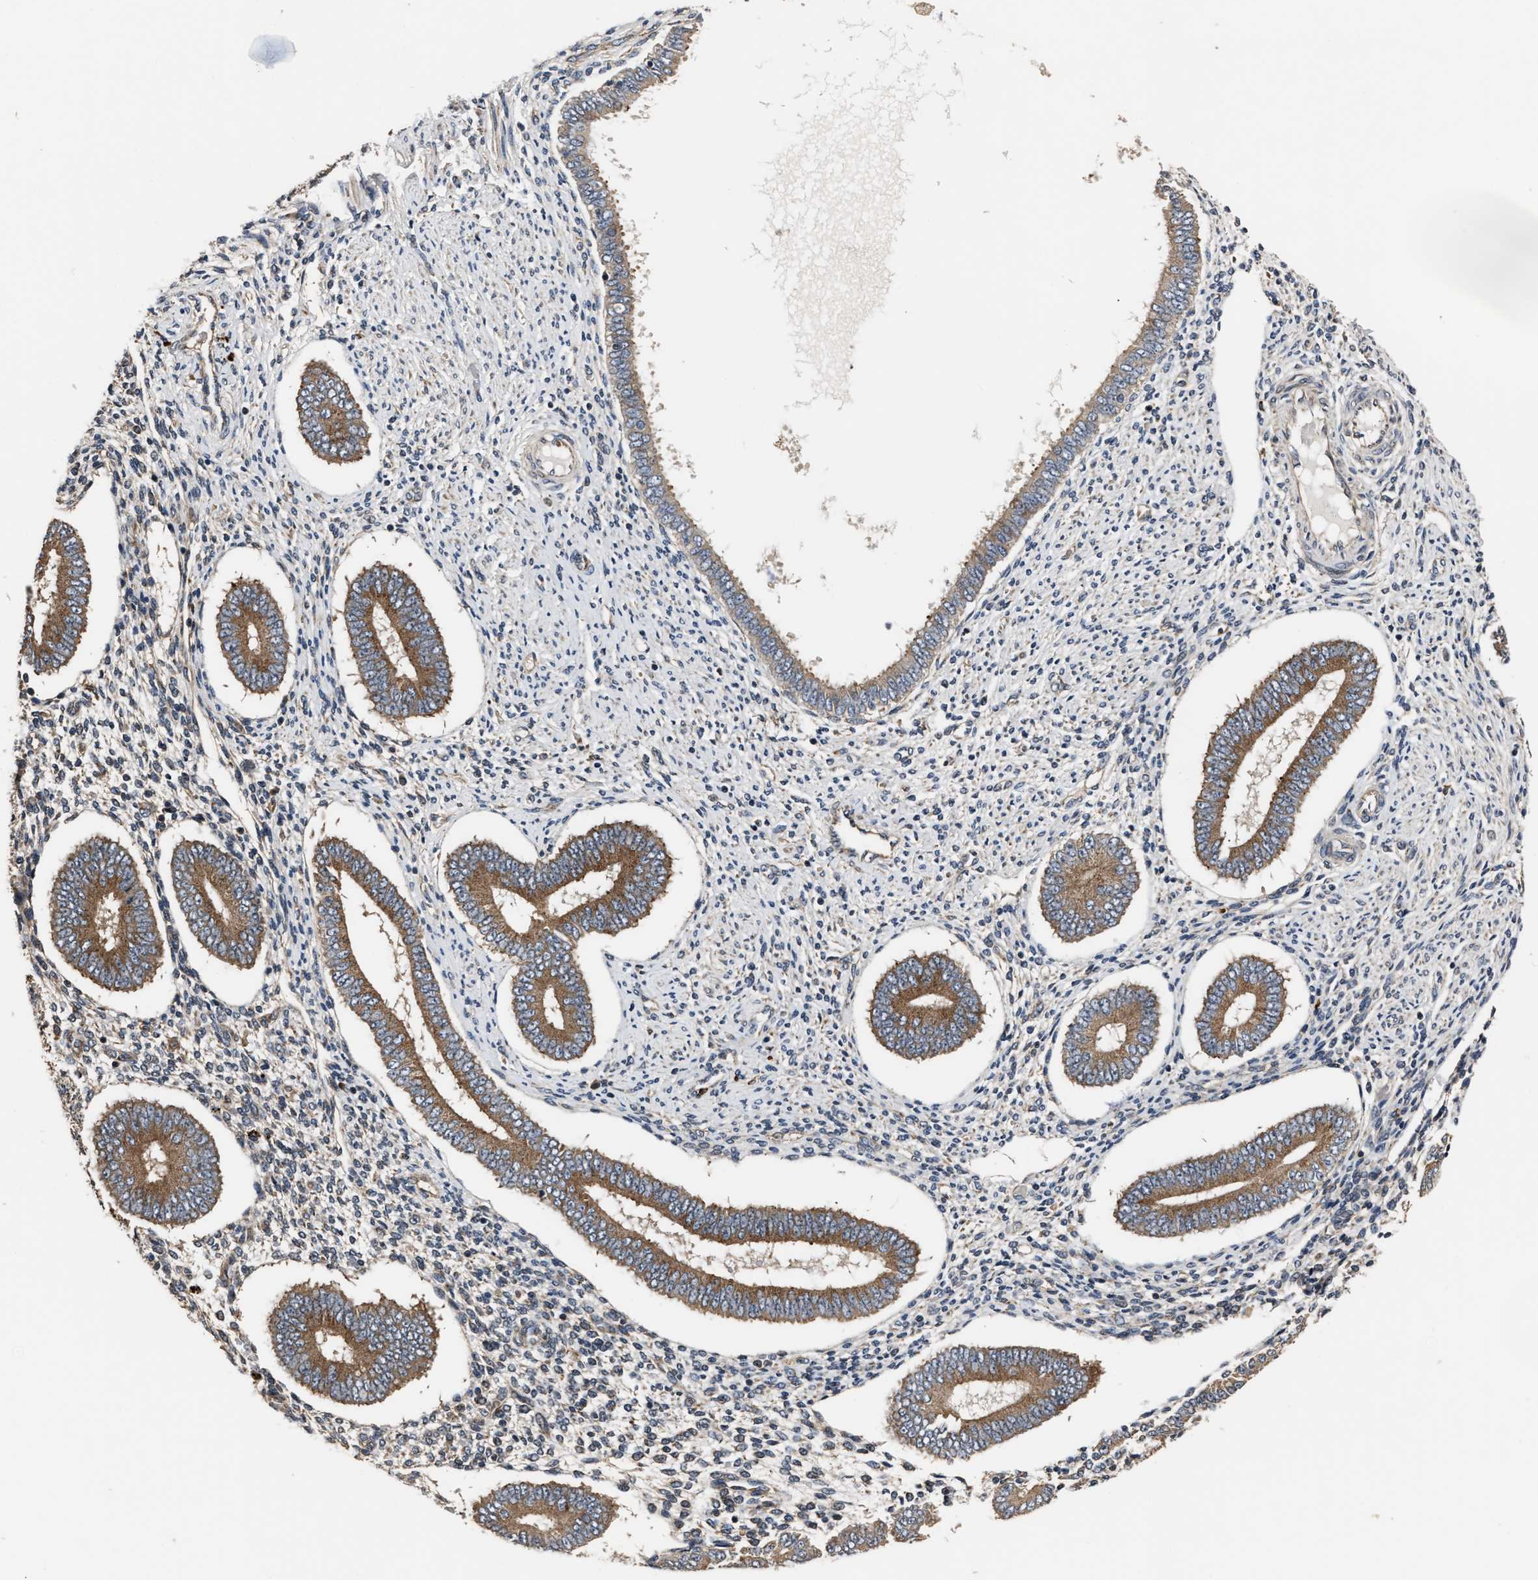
{"staining": {"intensity": "weak", "quantity": "25%-75%", "location": "cytoplasmic/membranous"}, "tissue": "endometrium", "cell_type": "Cells in endometrial stroma", "image_type": "normal", "snomed": [{"axis": "morphology", "description": "Normal tissue, NOS"}, {"axis": "topography", "description": "Endometrium"}], "caption": "A brown stain highlights weak cytoplasmic/membranous positivity of a protein in cells in endometrial stroma of benign endometrium. (IHC, brightfield microscopy, high magnification).", "gene": "IMPDH2", "patient": {"sex": "female", "age": 42}}